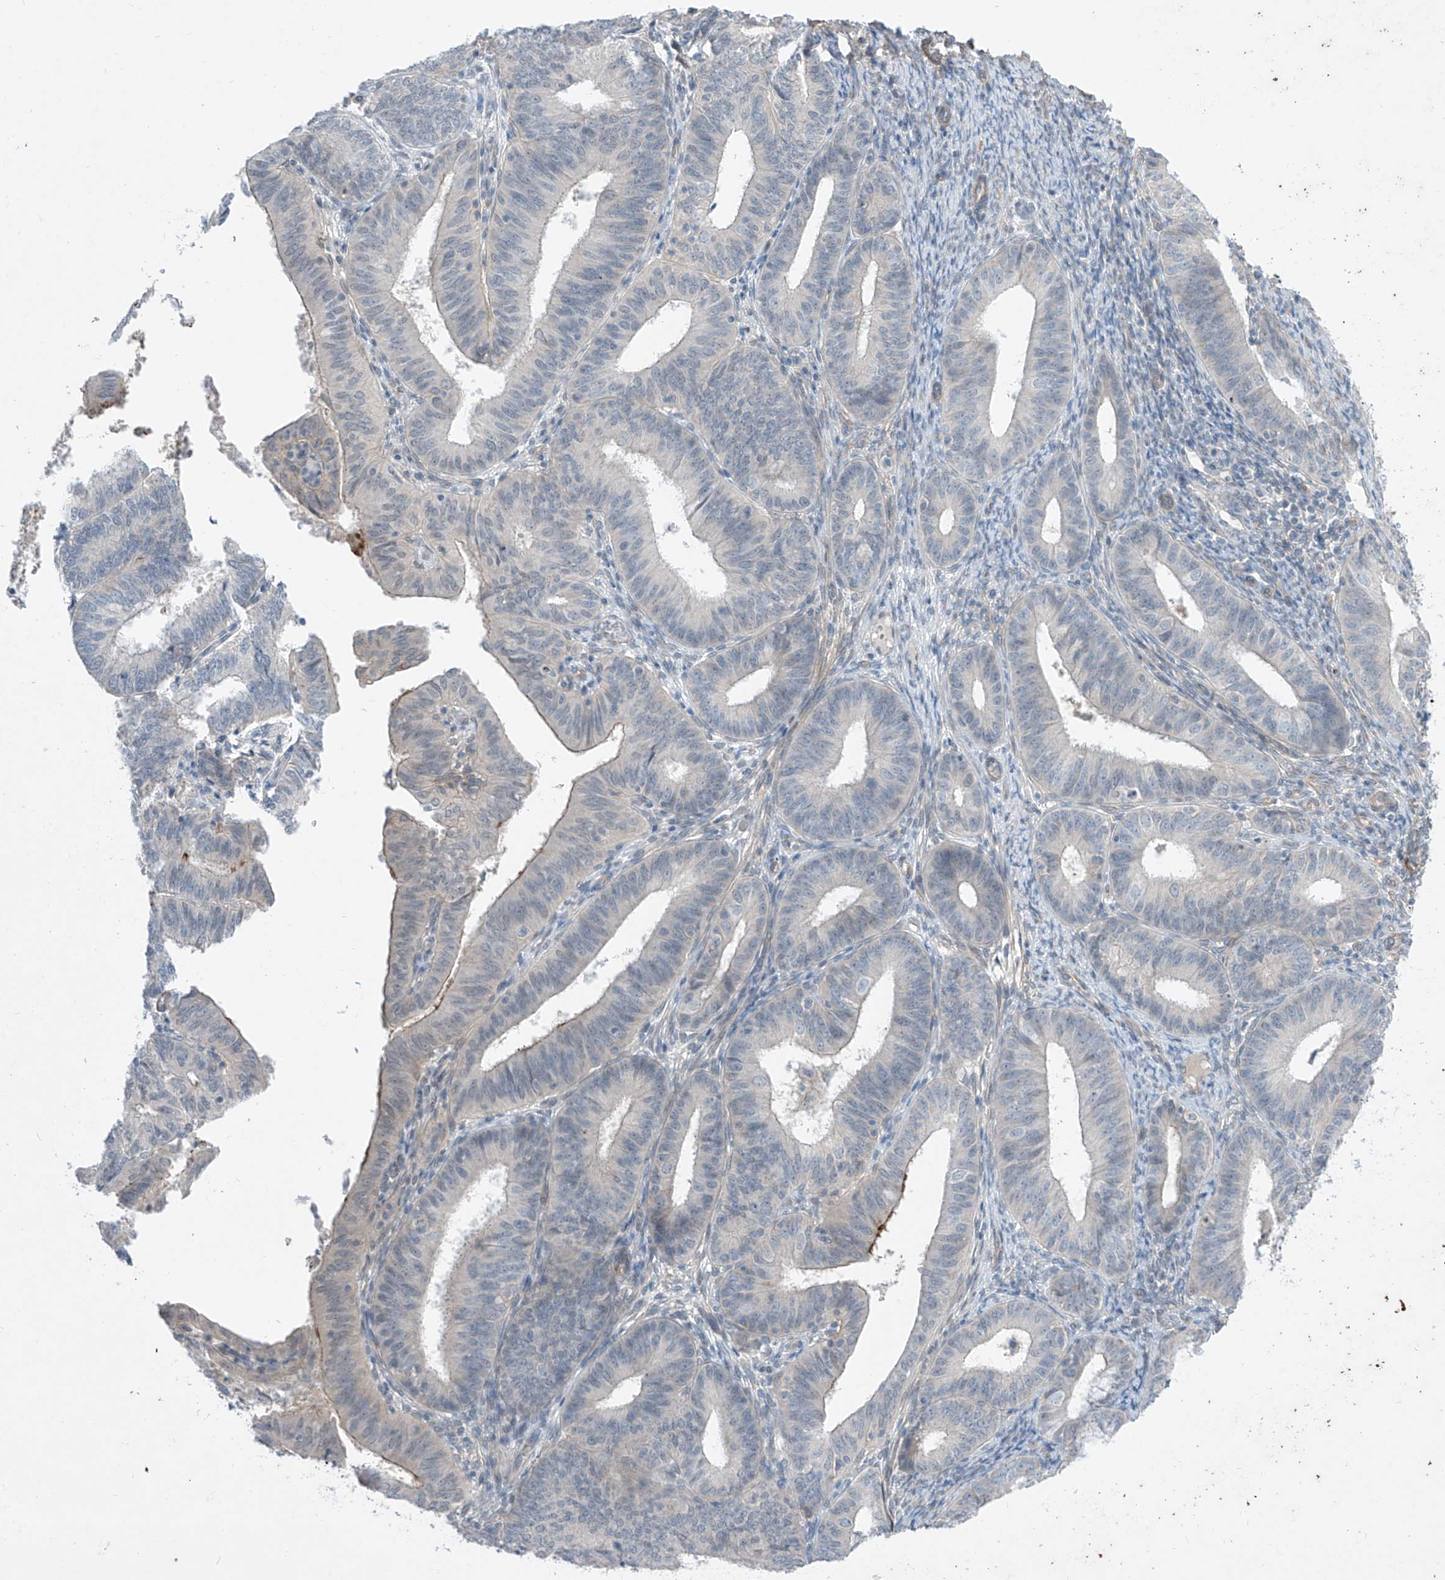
{"staining": {"intensity": "weak", "quantity": "<25%", "location": "cytoplasmic/membranous"}, "tissue": "endometrial cancer", "cell_type": "Tumor cells", "image_type": "cancer", "snomed": [{"axis": "morphology", "description": "Adenocarcinoma, NOS"}, {"axis": "topography", "description": "Endometrium"}], "caption": "Immunohistochemistry of human adenocarcinoma (endometrial) shows no staining in tumor cells.", "gene": "ABLIM2", "patient": {"sex": "female", "age": 51}}